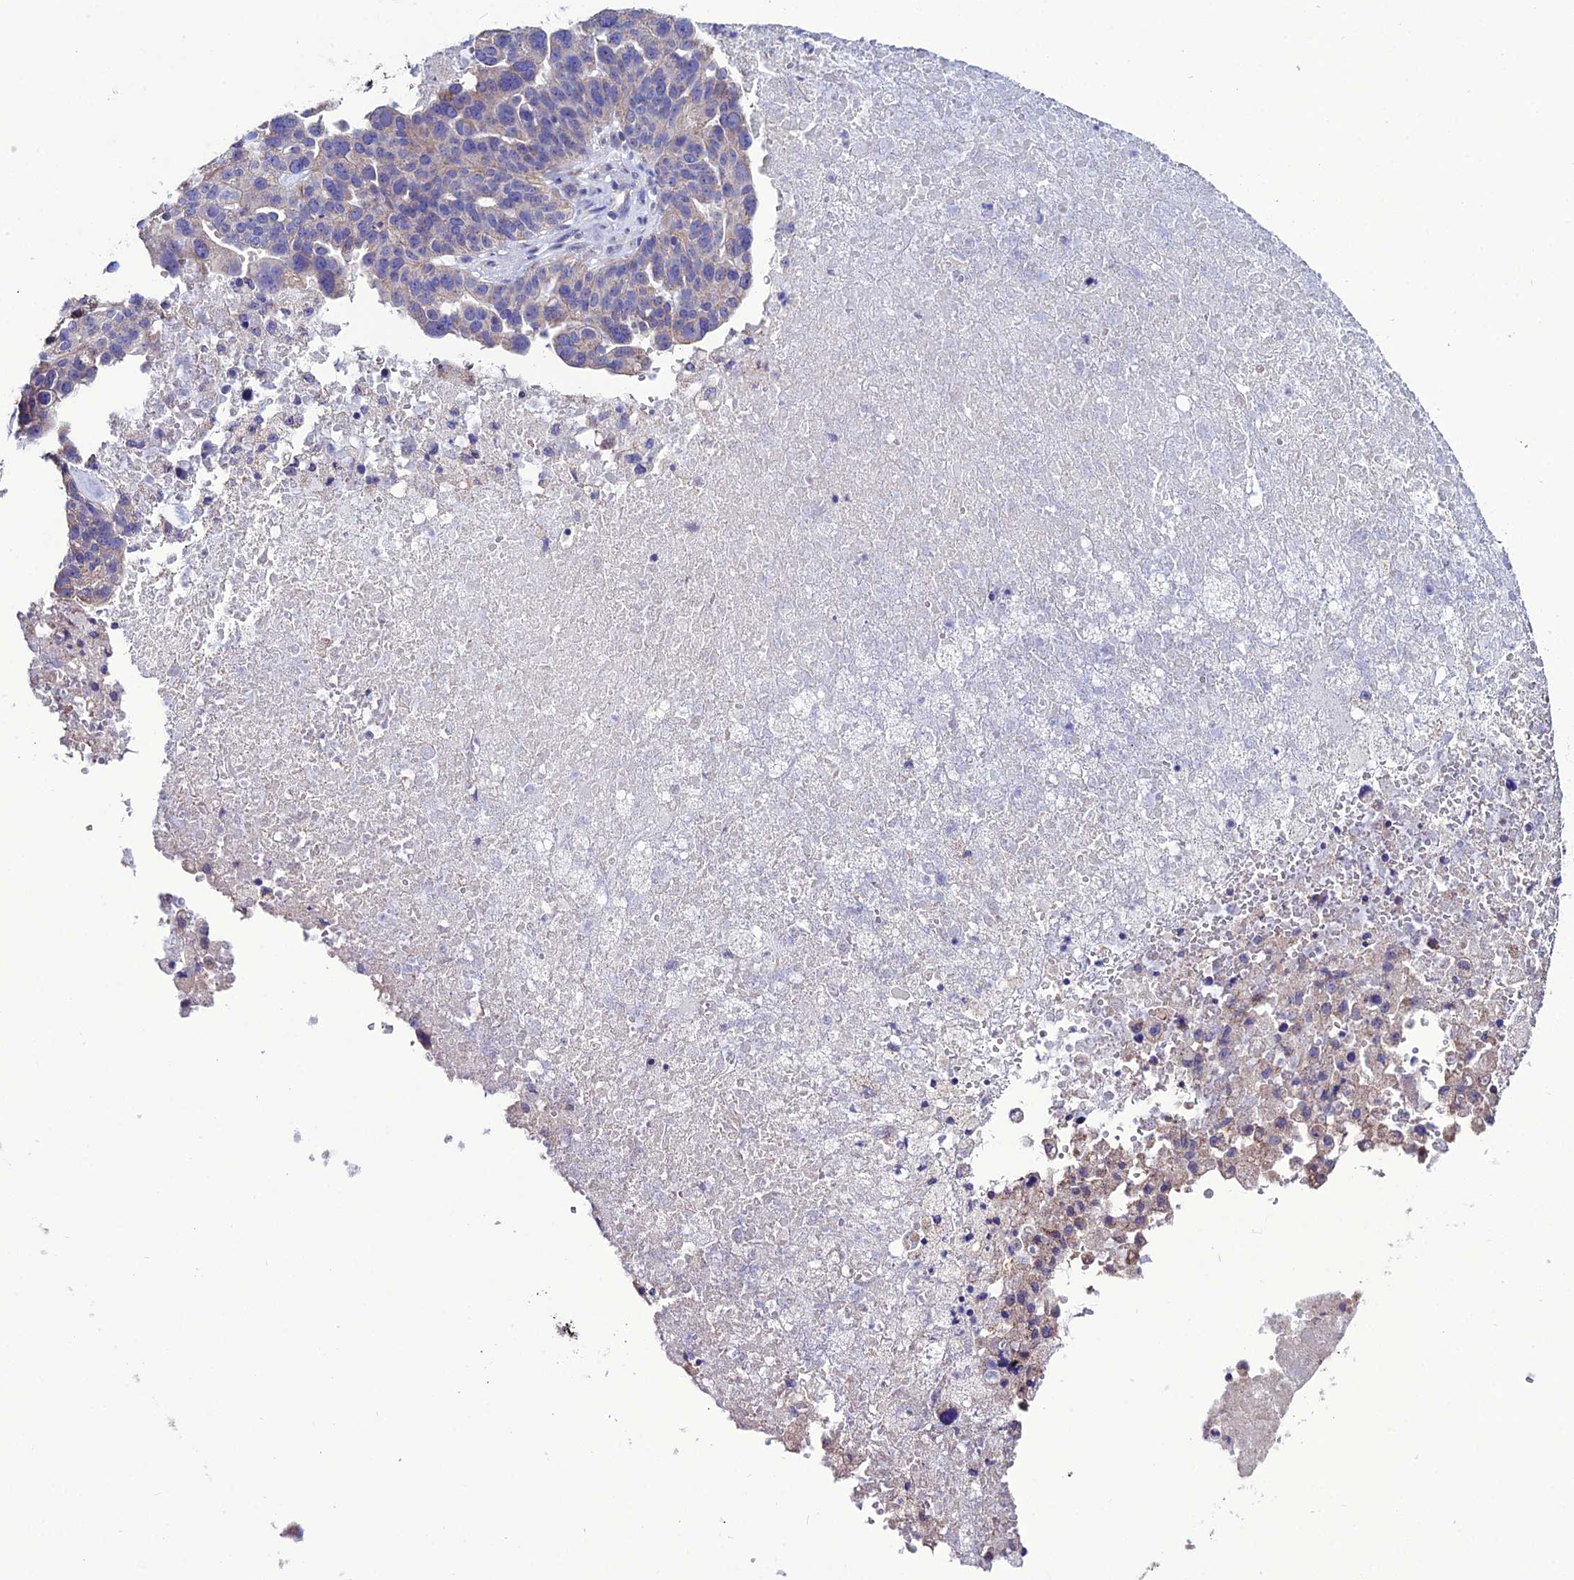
{"staining": {"intensity": "weak", "quantity": "<25%", "location": "cytoplasmic/membranous"}, "tissue": "ovarian cancer", "cell_type": "Tumor cells", "image_type": "cancer", "snomed": [{"axis": "morphology", "description": "Cystadenocarcinoma, serous, NOS"}, {"axis": "topography", "description": "Ovary"}], "caption": "Tumor cells show no significant protein positivity in ovarian cancer. (Stains: DAB immunohistochemistry with hematoxylin counter stain, Microscopy: brightfield microscopy at high magnification).", "gene": "HOGA1", "patient": {"sex": "female", "age": 59}}